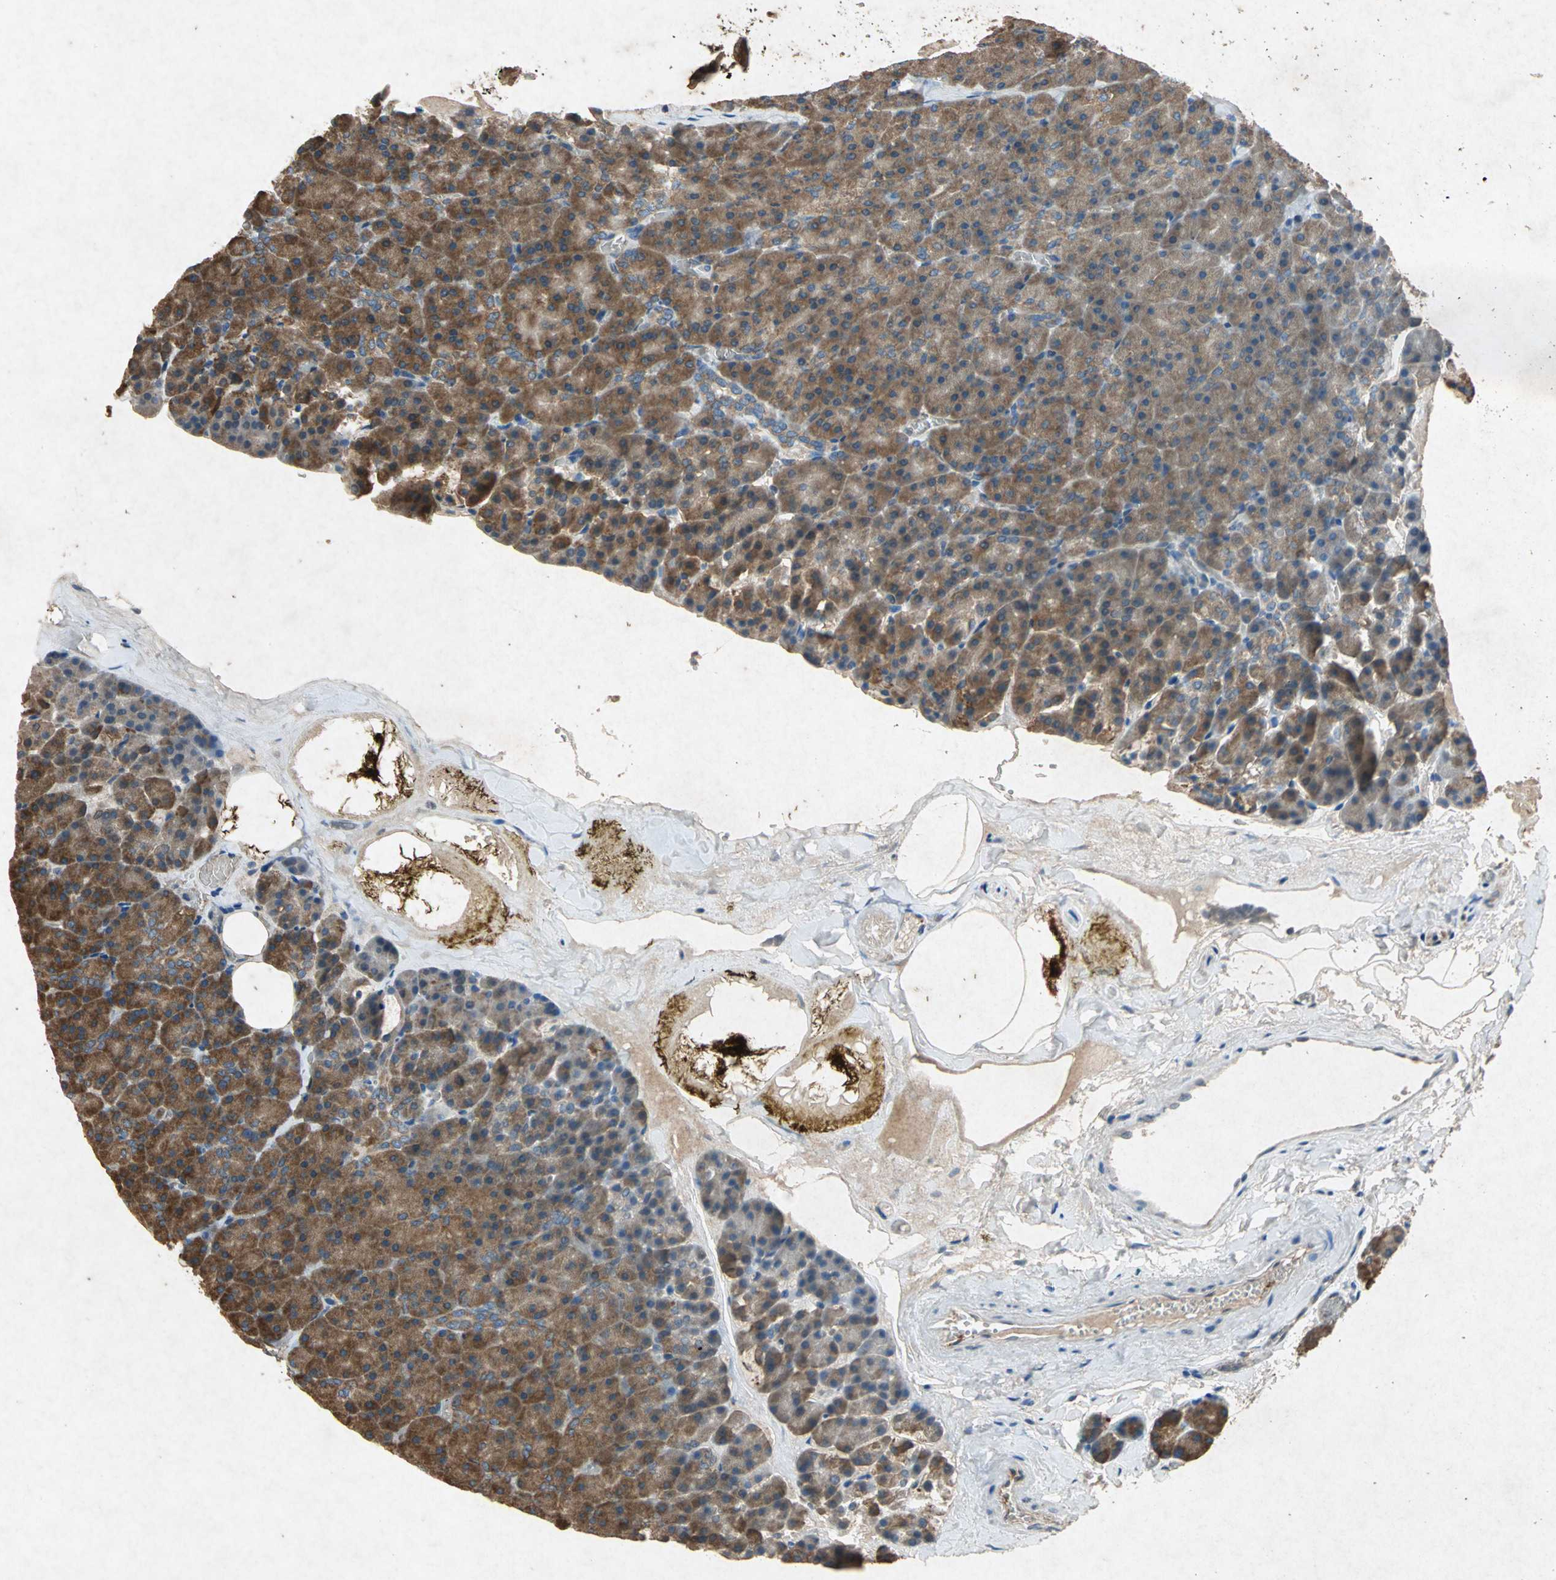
{"staining": {"intensity": "moderate", "quantity": ">75%", "location": "cytoplasmic/membranous"}, "tissue": "pancreas", "cell_type": "Exocrine glandular cells", "image_type": "normal", "snomed": [{"axis": "morphology", "description": "Normal tissue, NOS"}, {"axis": "topography", "description": "Pancreas"}], "caption": "Pancreas stained for a protein reveals moderate cytoplasmic/membranous positivity in exocrine glandular cells. The protein of interest is shown in brown color, while the nuclei are stained blue.", "gene": "HSP90AB1", "patient": {"sex": "female", "age": 35}}